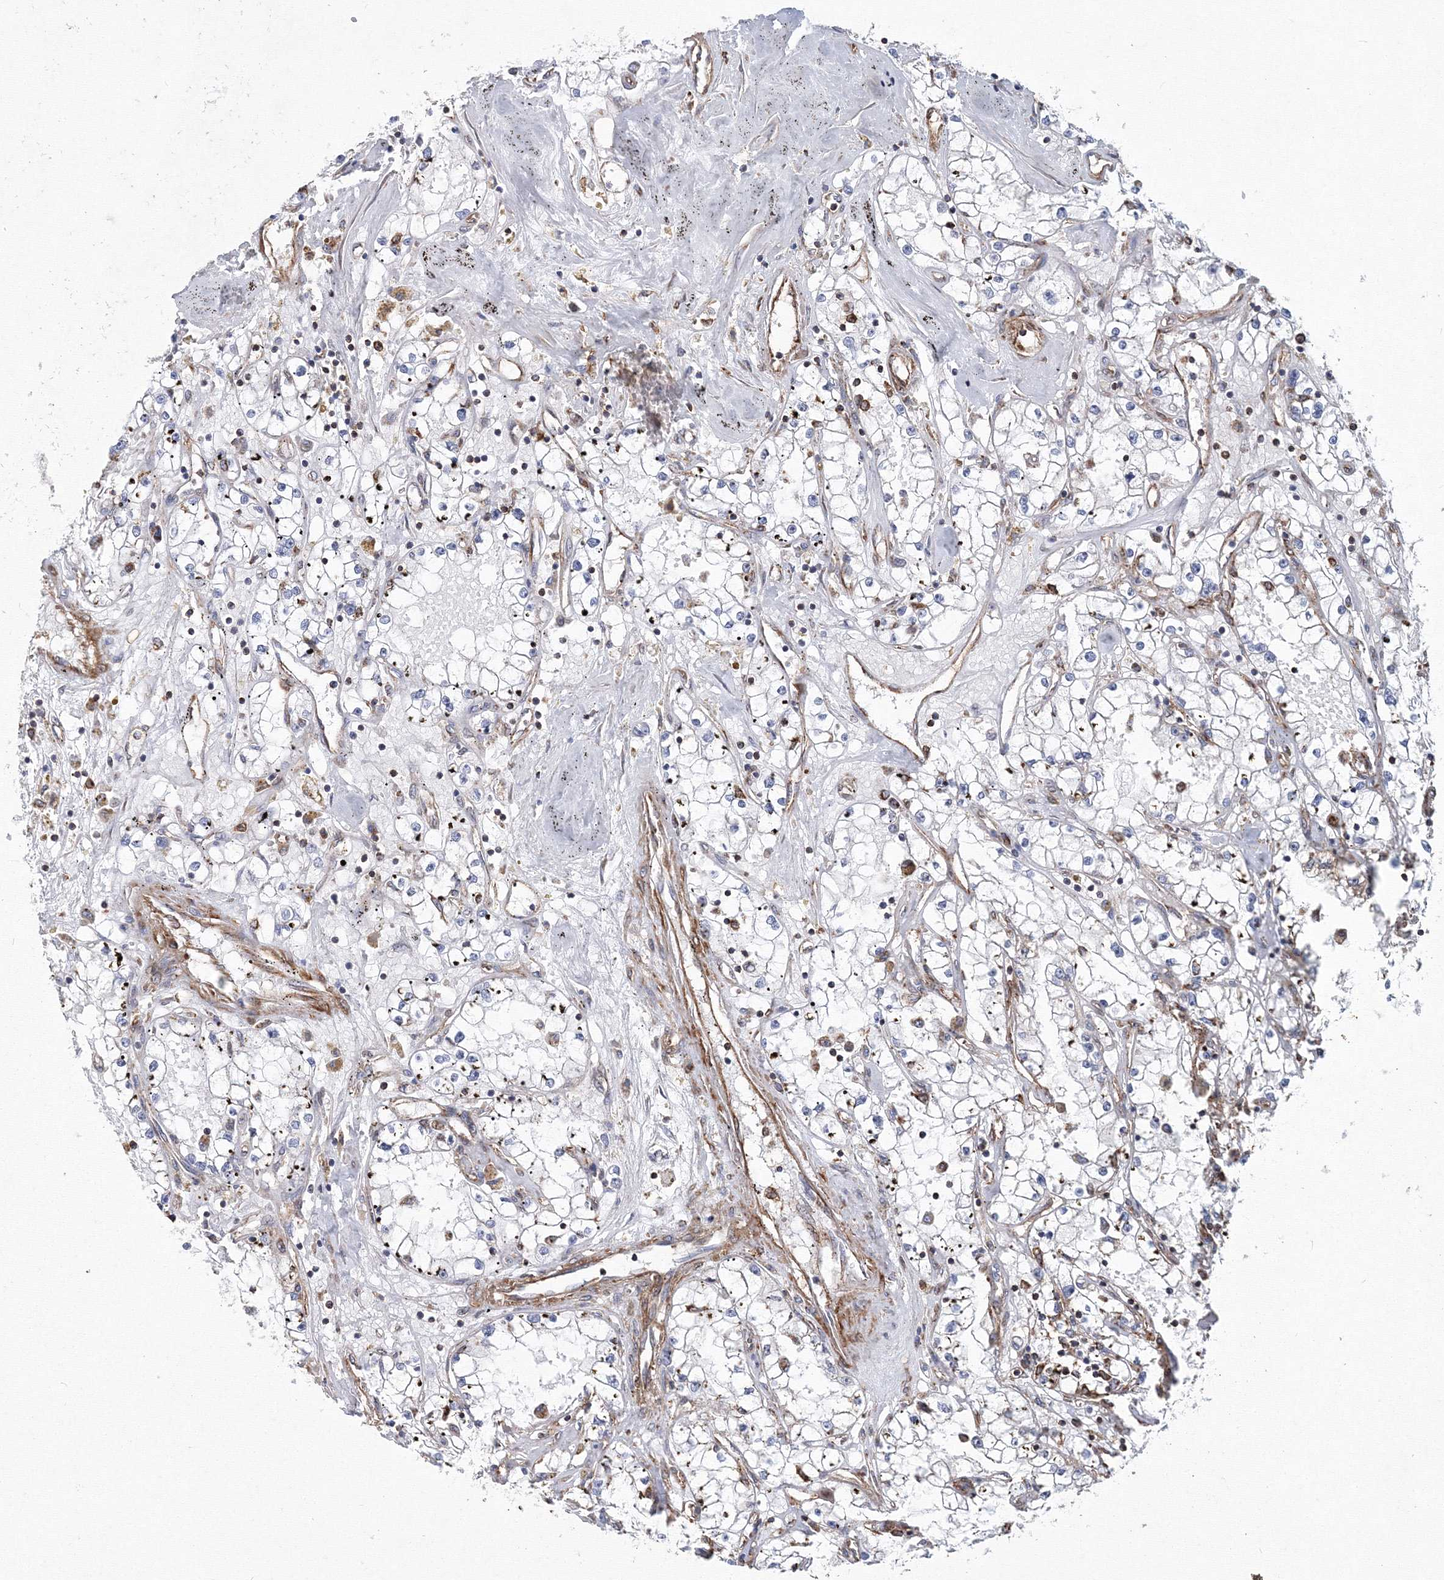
{"staining": {"intensity": "negative", "quantity": "none", "location": "none"}, "tissue": "renal cancer", "cell_type": "Tumor cells", "image_type": "cancer", "snomed": [{"axis": "morphology", "description": "Adenocarcinoma, NOS"}, {"axis": "topography", "description": "Kidney"}], "caption": "IHC of human renal adenocarcinoma shows no staining in tumor cells.", "gene": "TMEM139", "patient": {"sex": "male", "age": 56}}